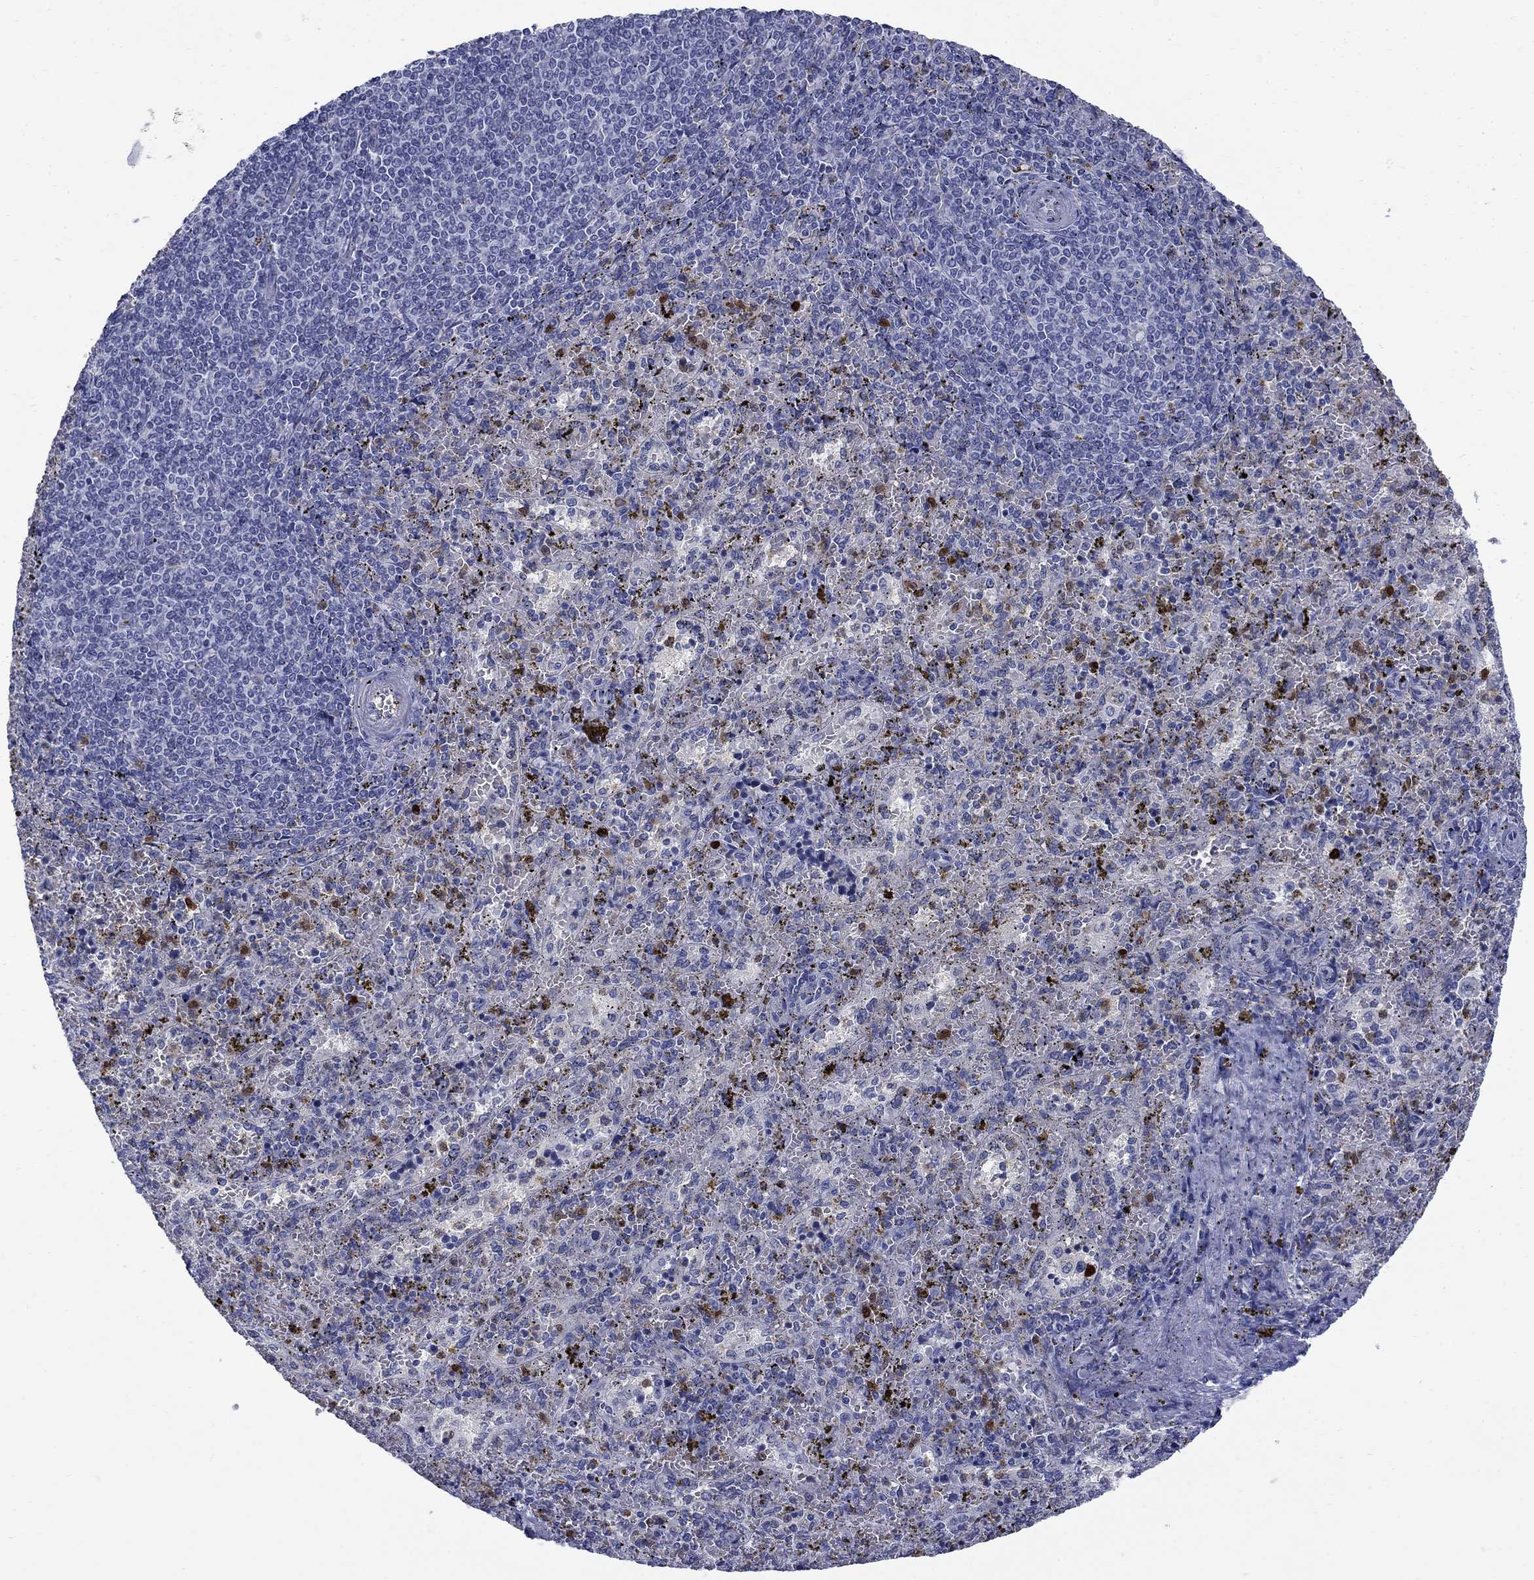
{"staining": {"intensity": "strong", "quantity": "<25%", "location": "nuclear"}, "tissue": "spleen", "cell_type": "Cells in red pulp", "image_type": "normal", "snomed": [{"axis": "morphology", "description": "Normal tissue, NOS"}, {"axis": "topography", "description": "Spleen"}], "caption": "Protein staining of normal spleen reveals strong nuclear staining in about <25% of cells in red pulp.", "gene": "SERPINB2", "patient": {"sex": "female", "age": 50}}